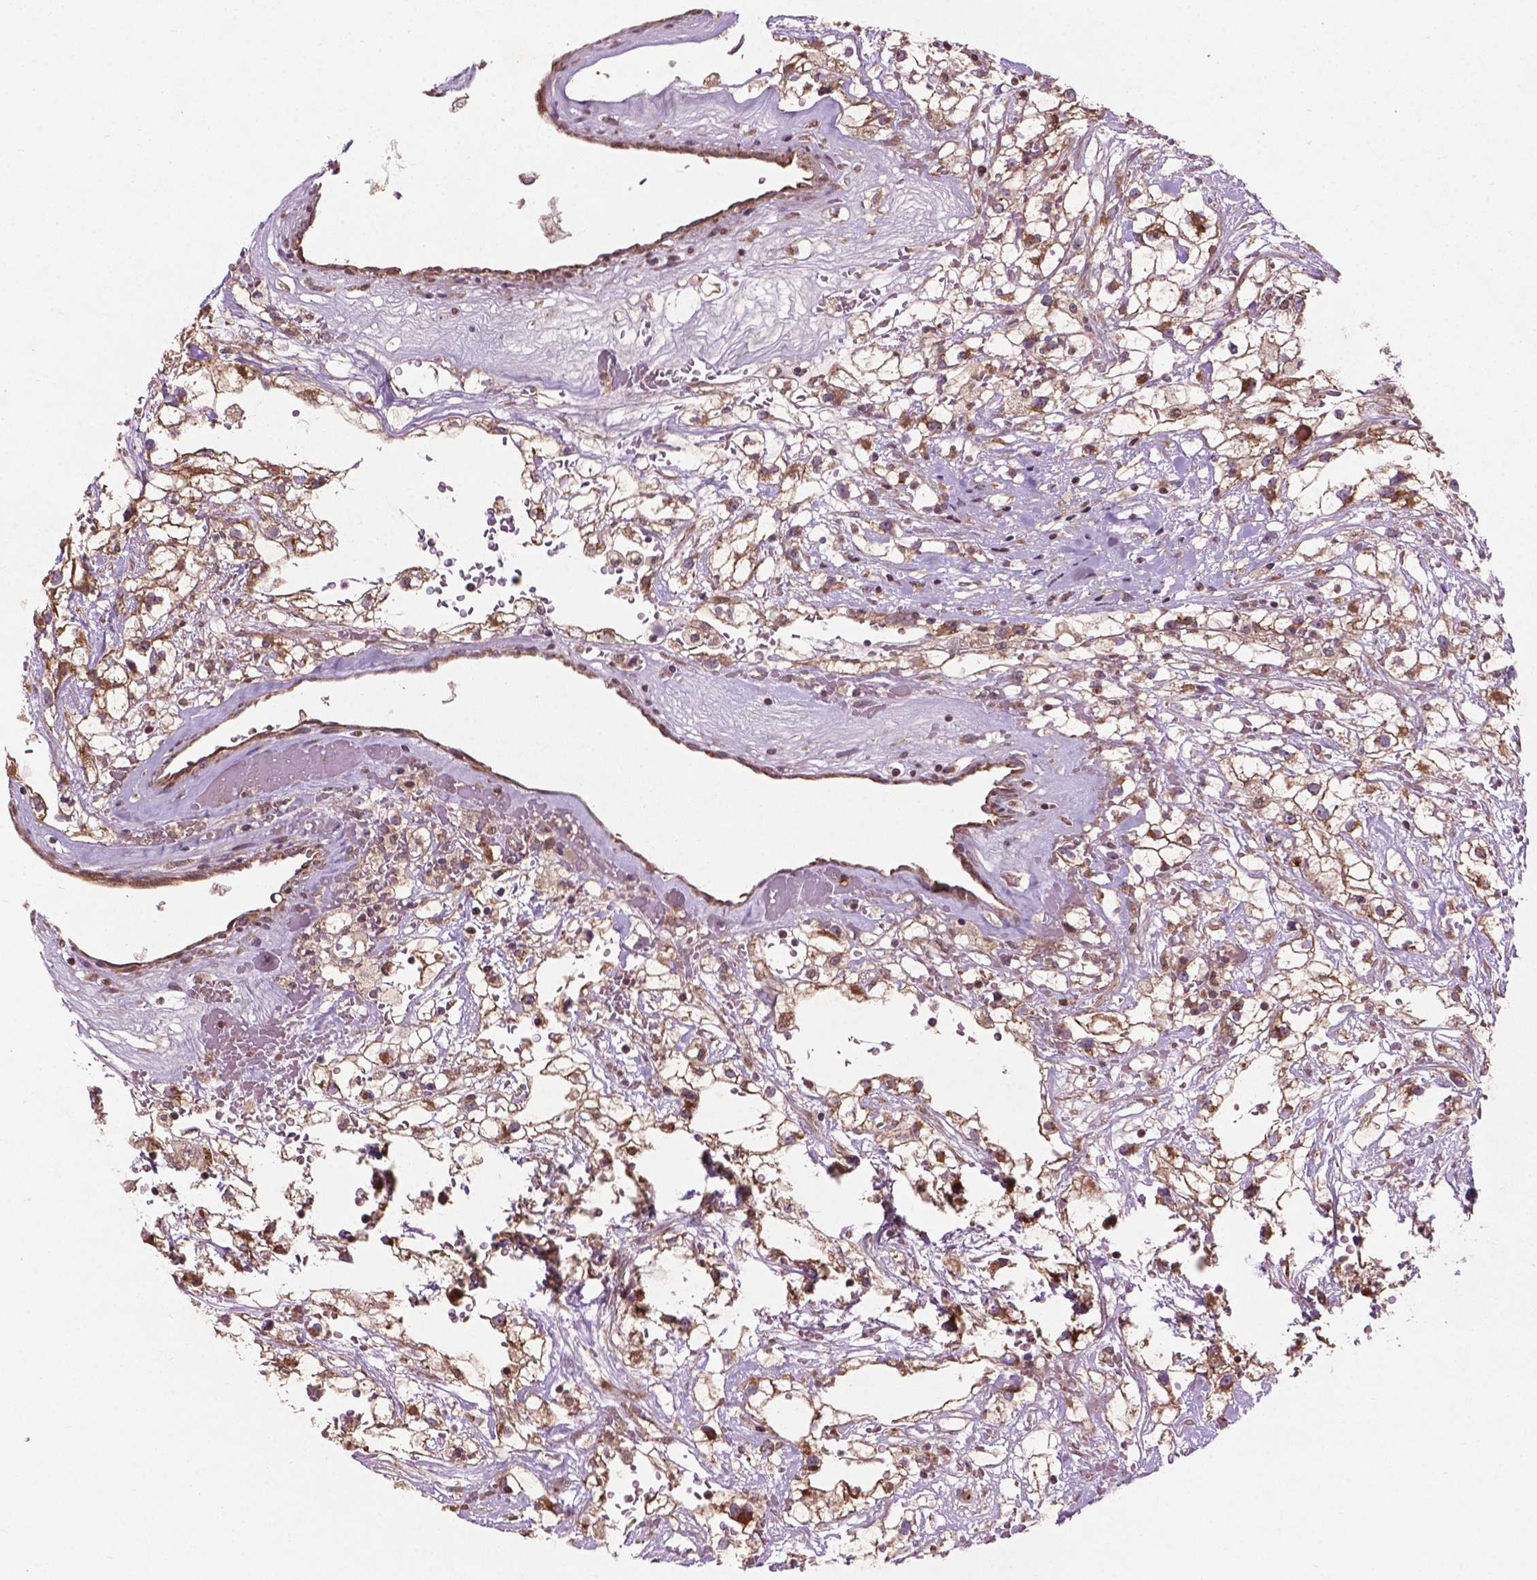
{"staining": {"intensity": "moderate", "quantity": ">75%", "location": "cytoplasmic/membranous,nuclear"}, "tissue": "renal cancer", "cell_type": "Tumor cells", "image_type": "cancer", "snomed": [{"axis": "morphology", "description": "Adenocarcinoma, NOS"}, {"axis": "topography", "description": "Kidney"}], "caption": "About >75% of tumor cells in human adenocarcinoma (renal) reveal moderate cytoplasmic/membranous and nuclear protein expression as visualized by brown immunohistochemical staining.", "gene": "B3GALNT2", "patient": {"sex": "male", "age": 59}}